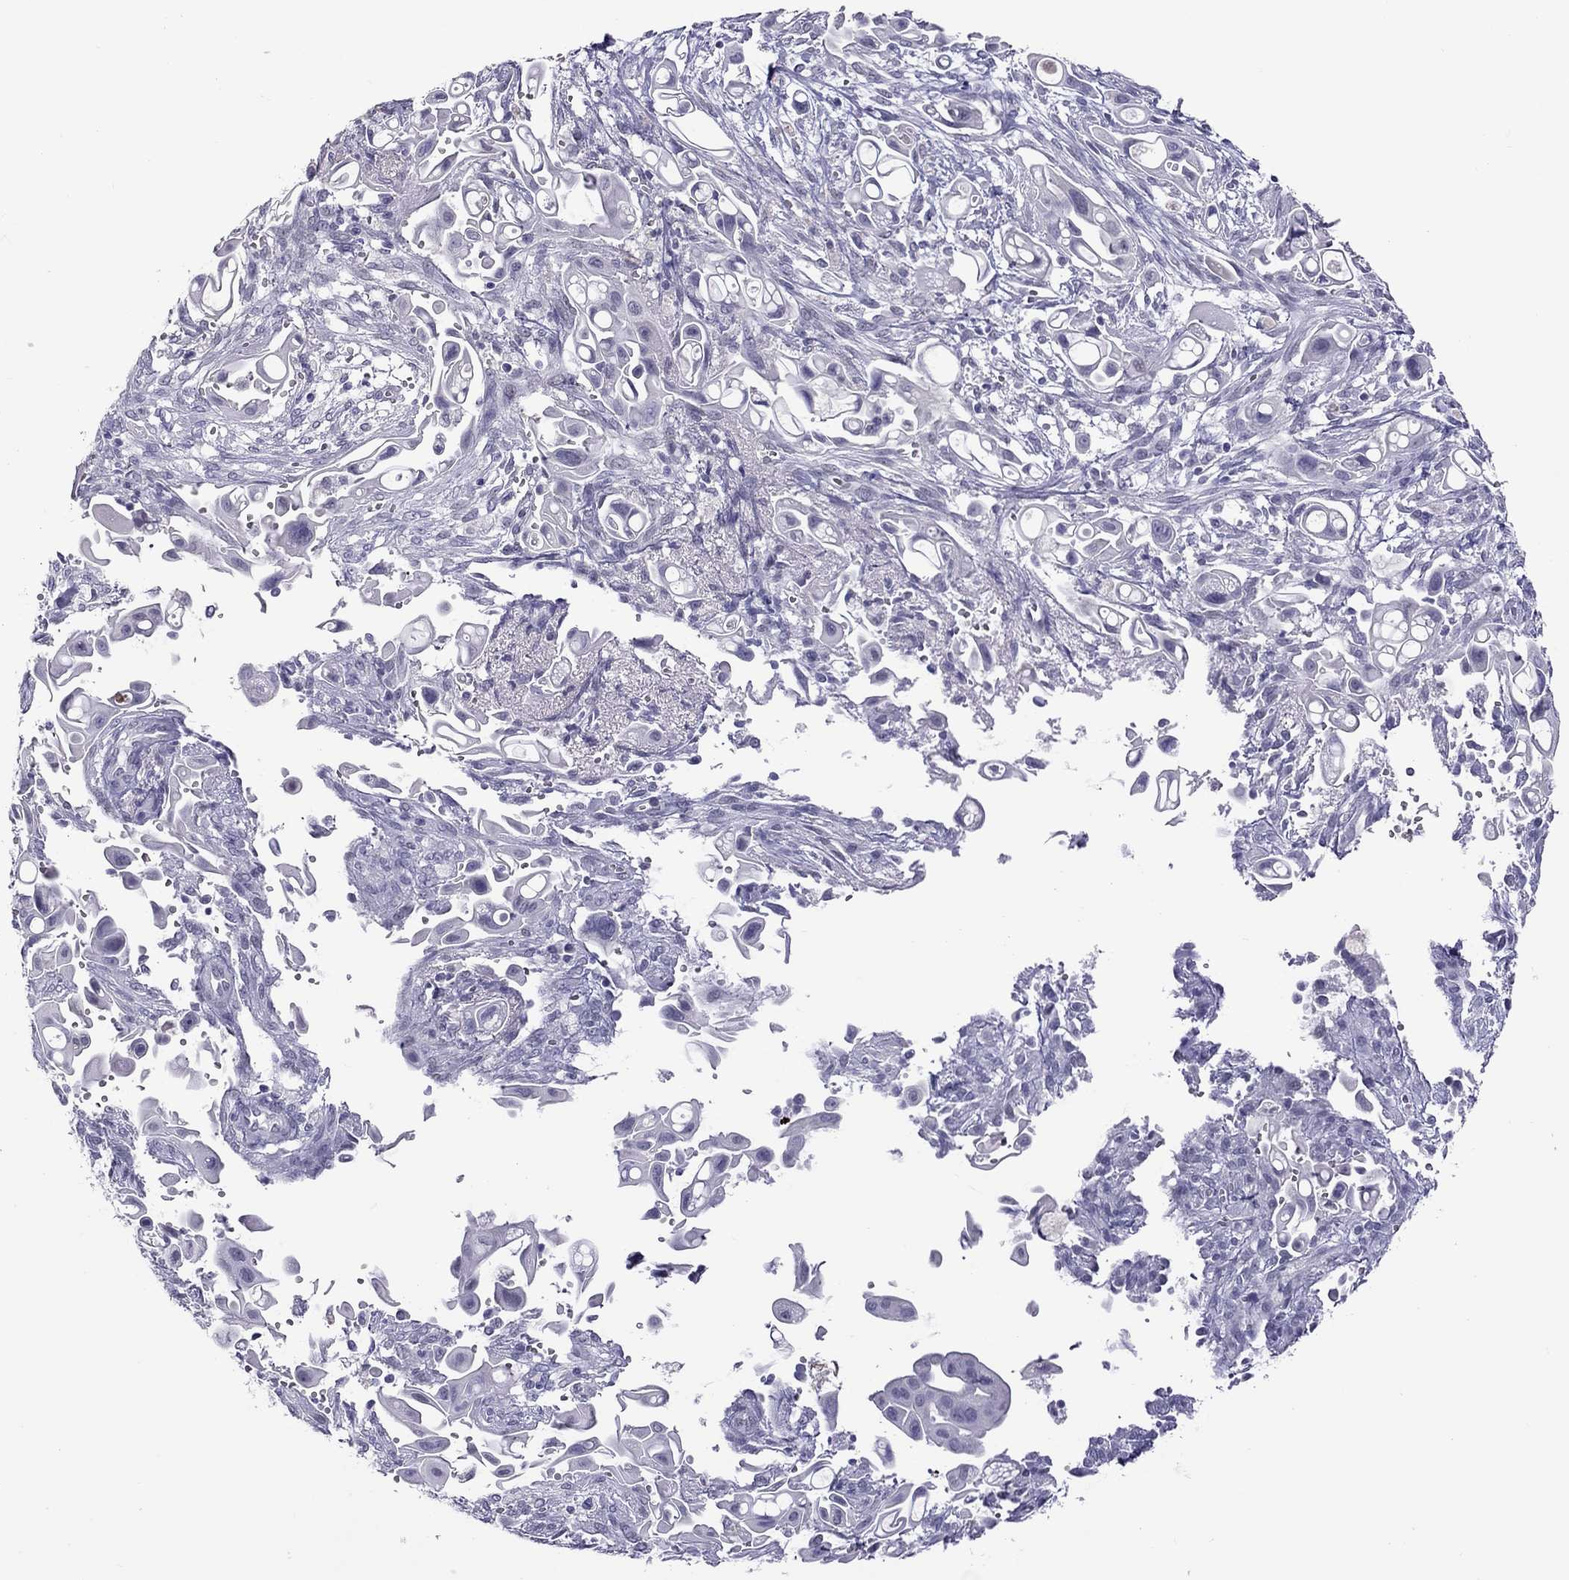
{"staining": {"intensity": "negative", "quantity": "none", "location": "none"}, "tissue": "pancreatic cancer", "cell_type": "Tumor cells", "image_type": "cancer", "snomed": [{"axis": "morphology", "description": "Adenocarcinoma, NOS"}, {"axis": "topography", "description": "Pancreas"}], "caption": "The image shows no staining of tumor cells in pancreatic cancer. (Immunohistochemistry, brightfield microscopy, high magnification).", "gene": "CHRNB3", "patient": {"sex": "male", "age": 50}}